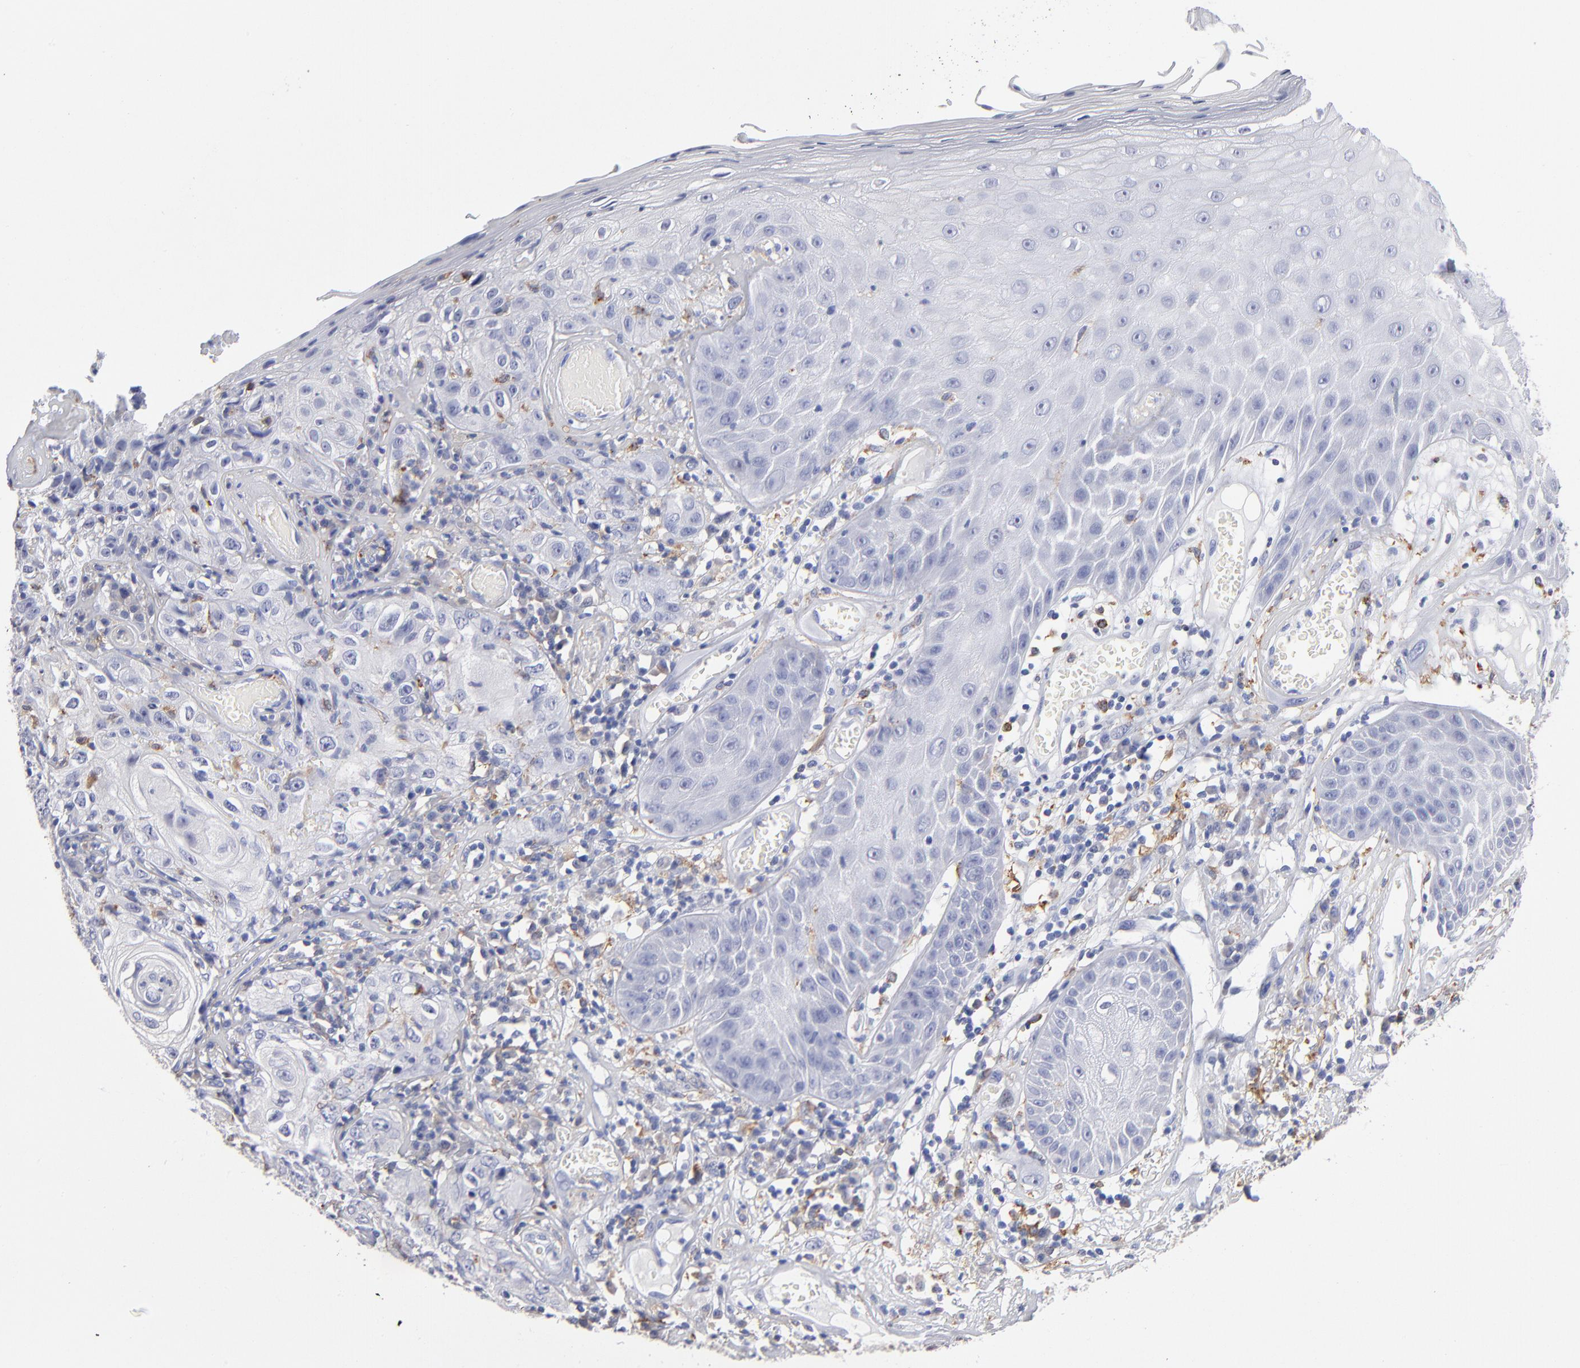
{"staining": {"intensity": "negative", "quantity": "none", "location": "none"}, "tissue": "skin cancer", "cell_type": "Tumor cells", "image_type": "cancer", "snomed": [{"axis": "morphology", "description": "Squamous cell carcinoma, NOS"}, {"axis": "topography", "description": "Skin"}], "caption": "There is no significant expression in tumor cells of squamous cell carcinoma (skin).", "gene": "CD180", "patient": {"sex": "male", "age": 65}}